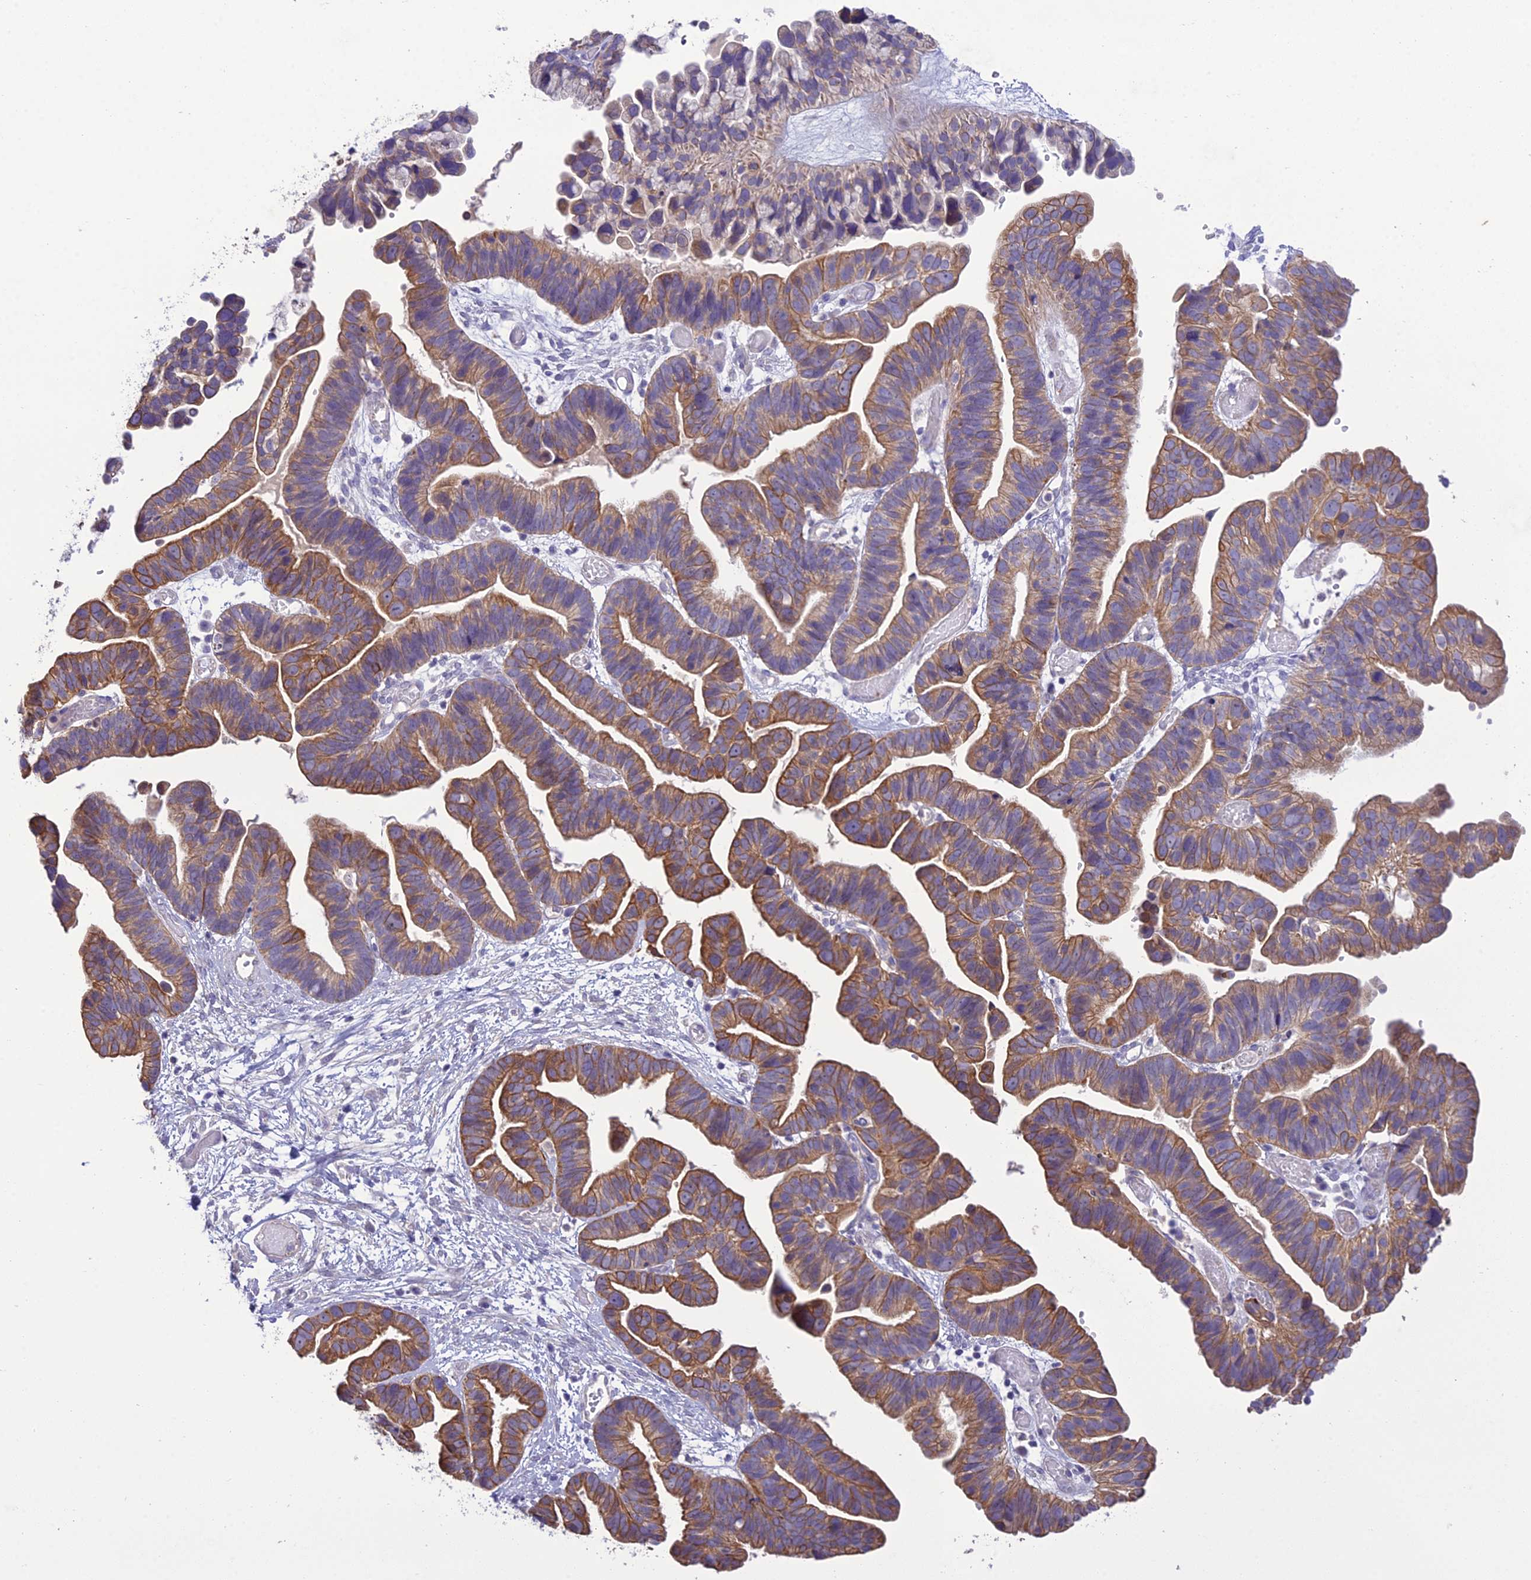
{"staining": {"intensity": "moderate", "quantity": ">75%", "location": "cytoplasmic/membranous"}, "tissue": "ovarian cancer", "cell_type": "Tumor cells", "image_type": "cancer", "snomed": [{"axis": "morphology", "description": "Cystadenocarcinoma, serous, NOS"}, {"axis": "topography", "description": "Ovary"}], "caption": "Tumor cells show moderate cytoplasmic/membranous positivity in about >75% of cells in ovarian serous cystadenocarcinoma.", "gene": "SCRT1", "patient": {"sex": "female", "age": 56}}